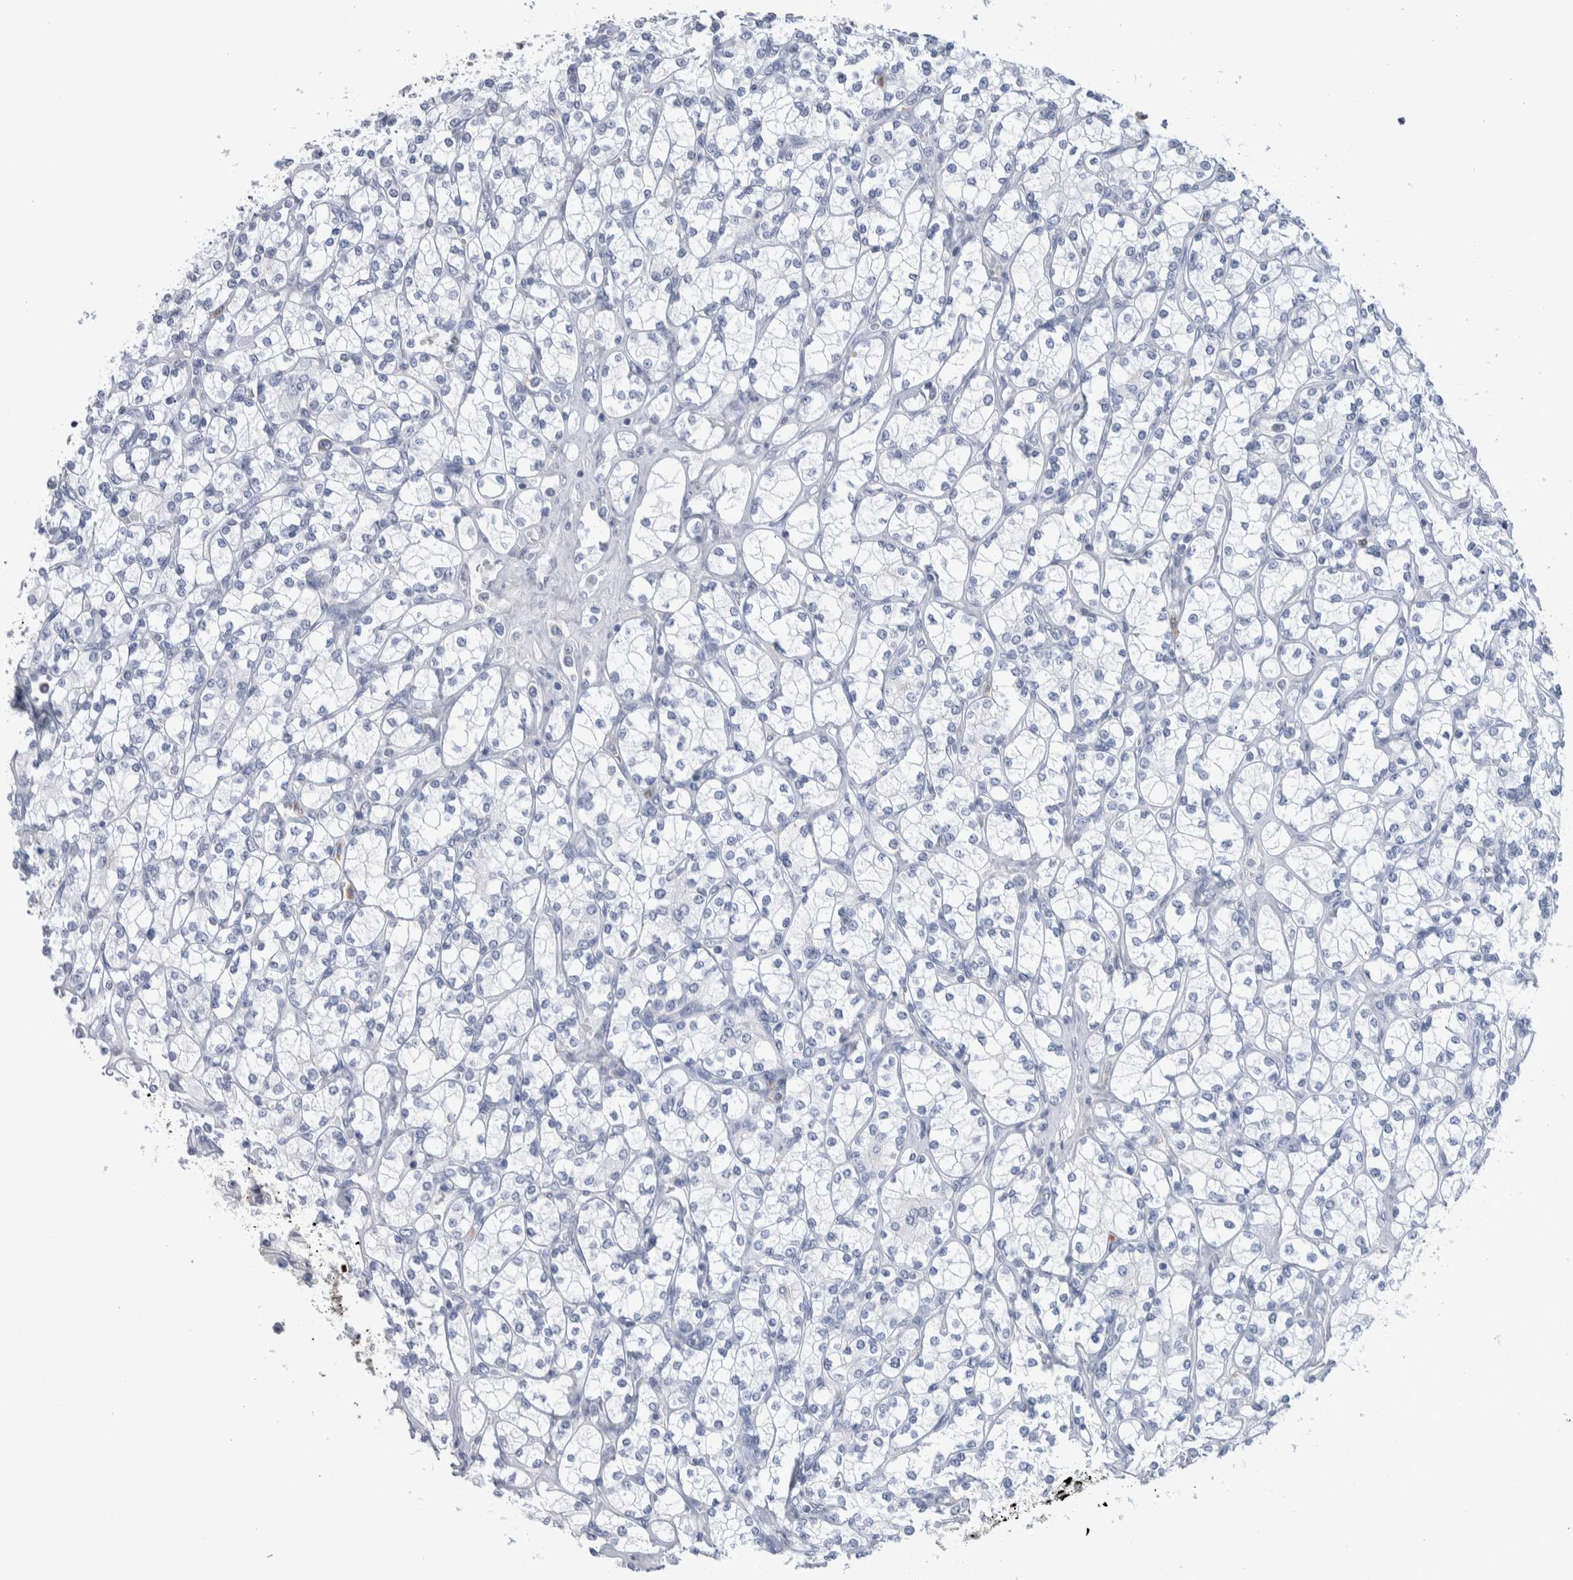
{"staining": {"intensity": "negative", "quantity": "none", "location": "none"}, "tissue": "renal cancer", "cell_type": "Tumor cells", "image_type": "cancer", "snomed": [{"axis": "morphology", "description": "Adenocarcinoma, NOS"}, {"axis": "topography", "description": "Kidney"}], "caption": "A high-resolution image shows IHC staining of renal adenocarcinoma, which displays no significant positivity in tumor cells.", "gene": "LURAP1L", "patient": {"sex": "male", "age": 77}}